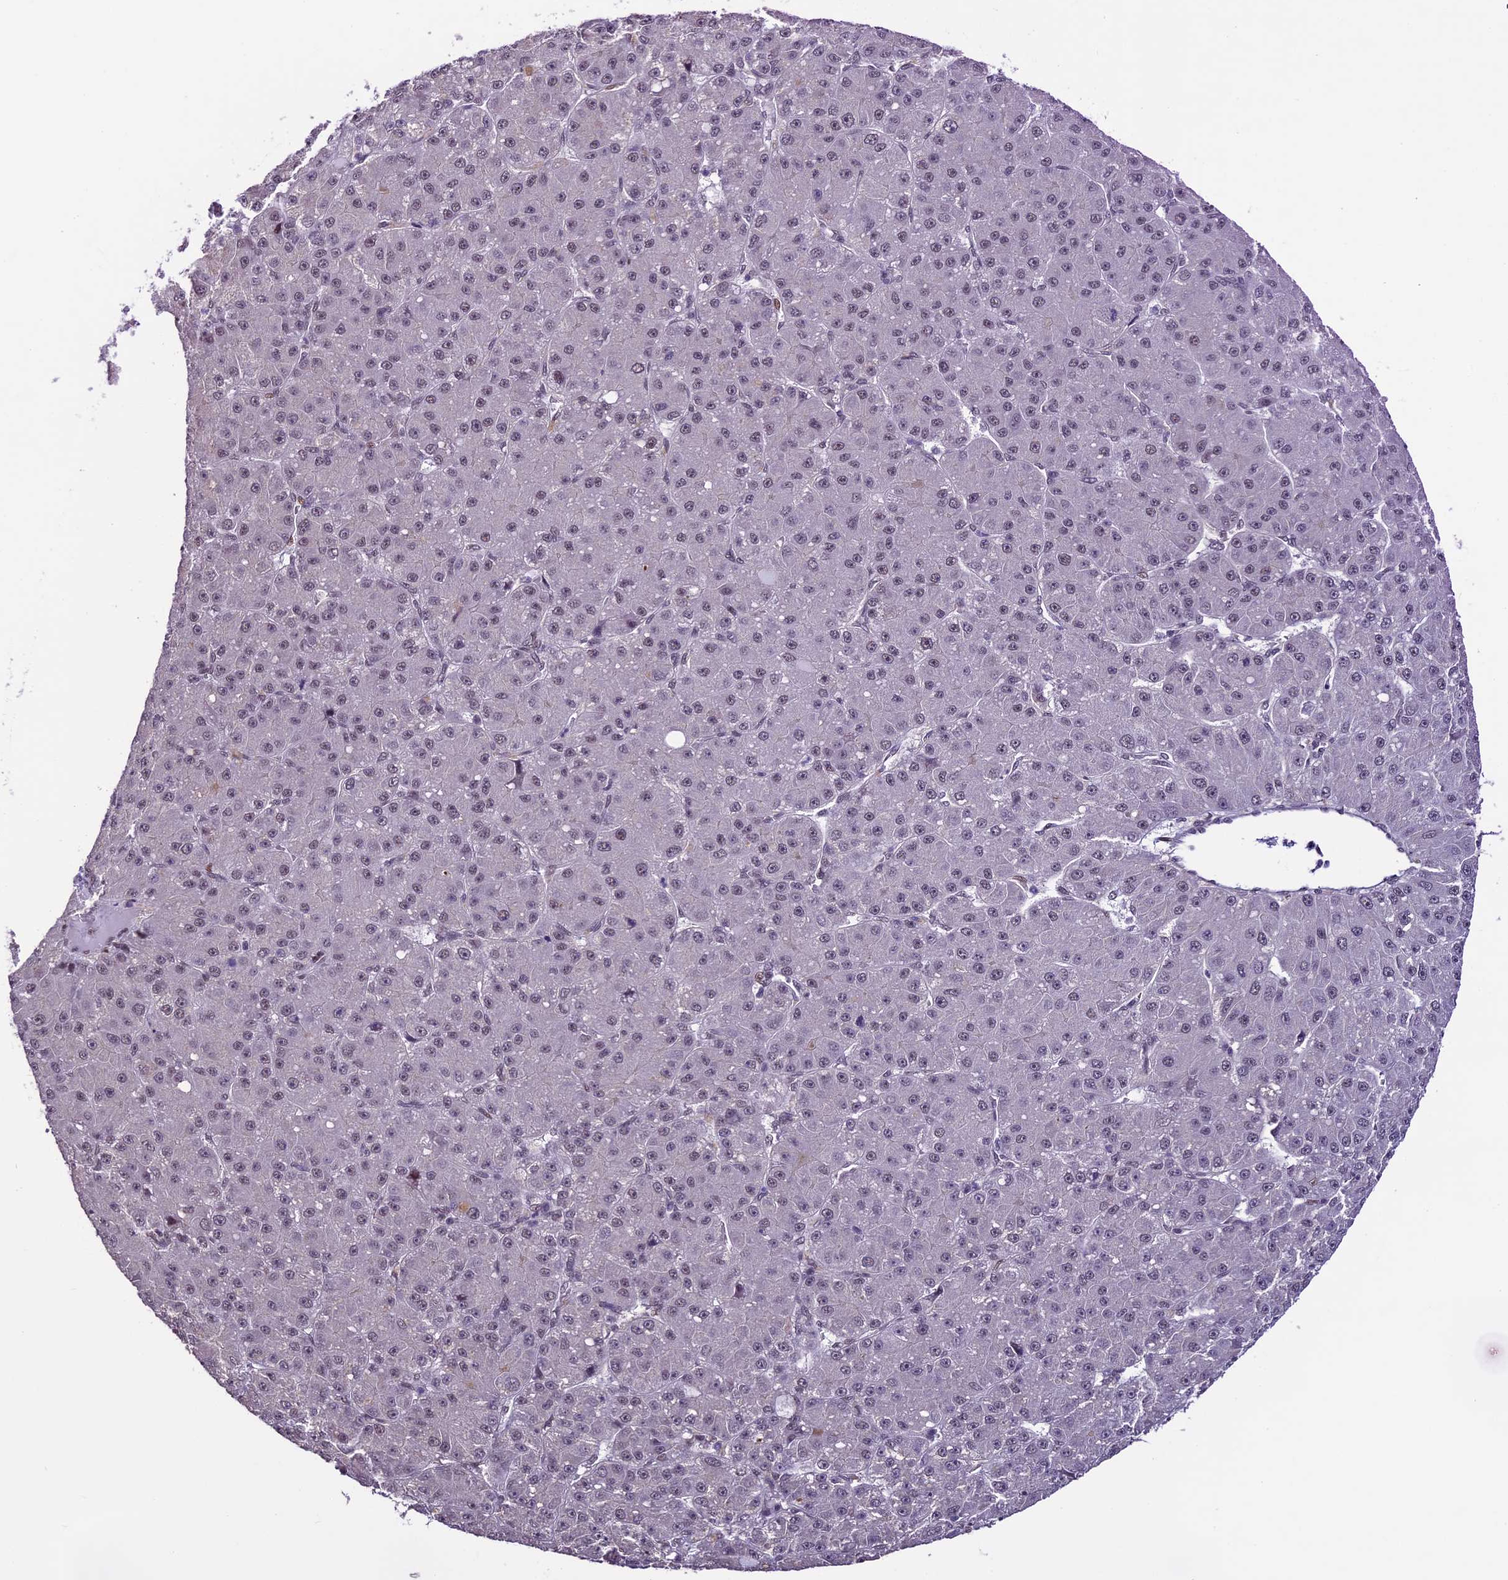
{"staining": {"intensity": "weak", "quantity": "25%-75%", "location": "nuclear"}, "tissue": "liver cancer", "cell_type": "Tumor cells", "image_type": "cancer", "snomed": [{"axis": "morphology", "description": "Carcinoma, Hepatocellular, NOS"}, {"axis": "topography", "description": "Liver"}], "caption": "Tumor cells exhibit weak nuclear staining in approximately 25%-75% of cells in hepatocellular carcinoma (liver). (DAB (3,3'-diaminobenzidine) IHC with brightfield microscopy, high magnification).", "gene": "TCP11L2", "patient": {"sex": "male", "age": 67}}